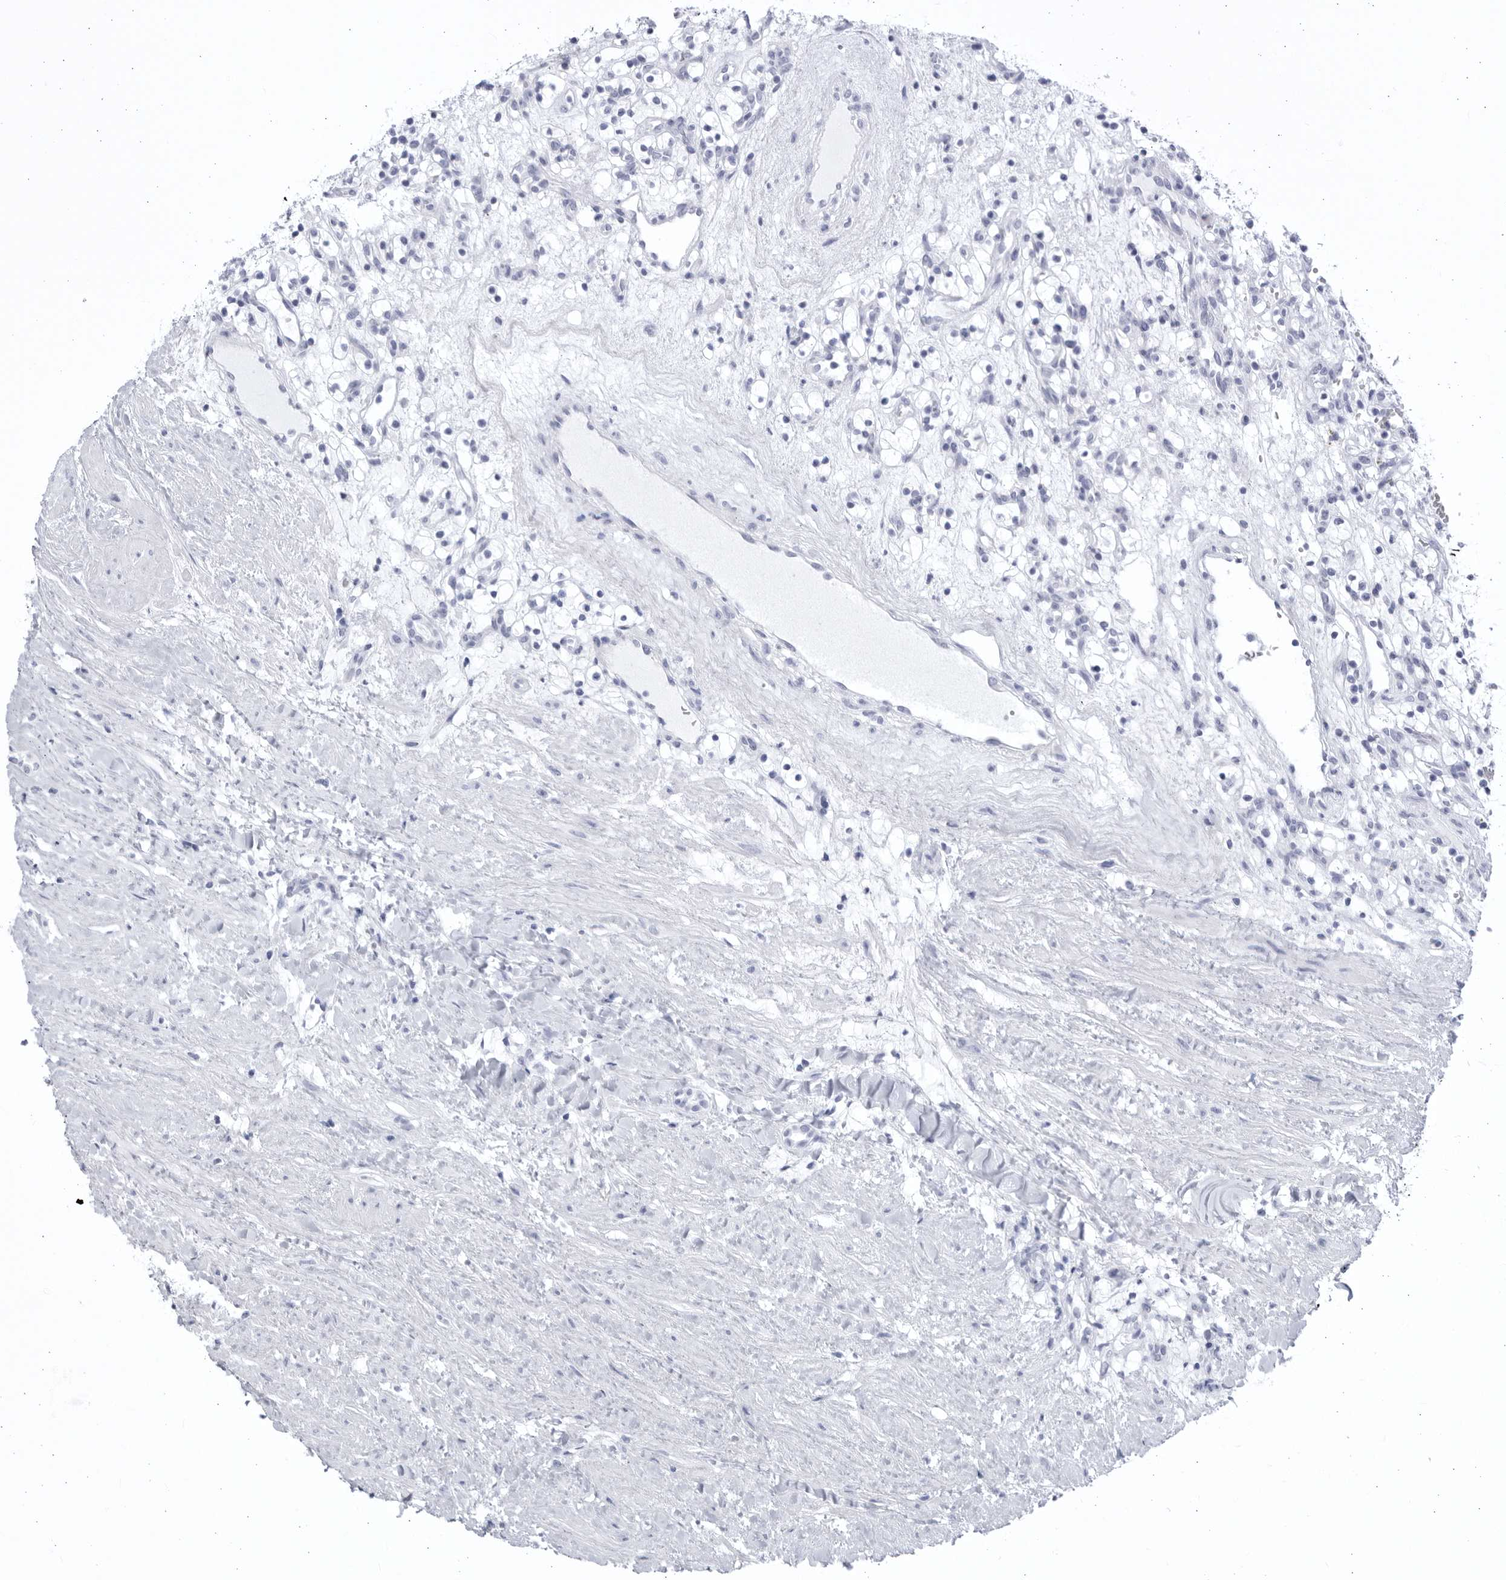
{"staining": {"intensity": "negative", "quantity": "none", "location": "none"}, "tissue": "renal cancer", "cell_type": "Tumor cells", "image_type": "cancer", "snomed": [{"axis": "morphology", "description": "Adenocarcinoma, NOS"}, {"axis": "topography", "description": "Kidney"}], "caption": "High magnification brightfield microscopy of renal adenocarcinoma stained with DAB (brown) and counterstained with hematoxylin (blue): tumor cells show no significant expression.", "gene": "CCDC181", "patient": {"sex": "female", "age": 57}}